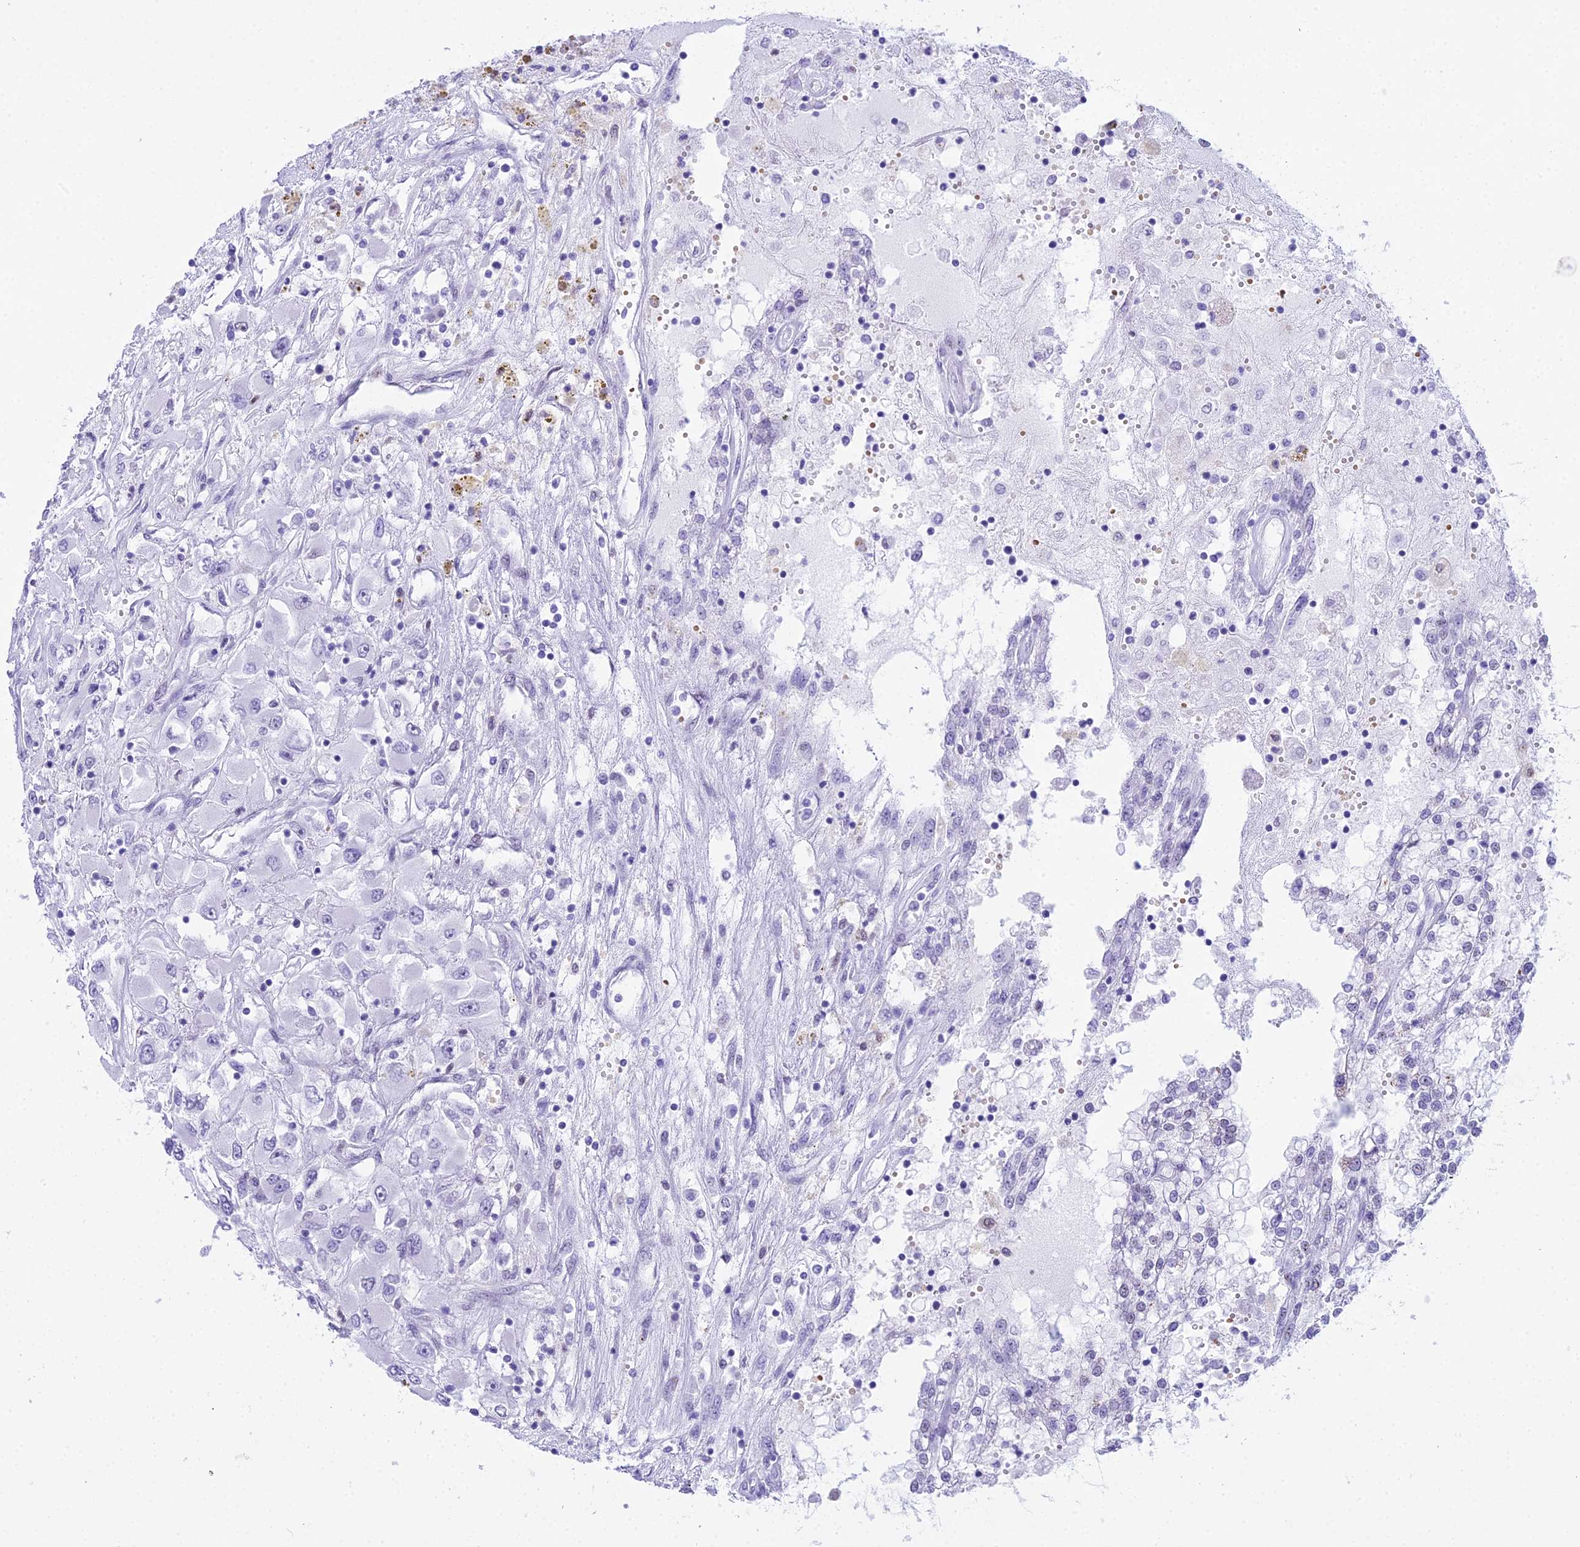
{"staining": {"intensity": "negative", "quantity": "none", "location": "none"}, "tissue": "renal cancer", "cell_type": "Tumor cells", "image_type": "cancer", "snomed": [{"axis": "morphology", "description": "Adenocarcinoma, NOS"}, {"axis": "topography", "description": "Kidney"}], "caption": "This is an immunohistochemistry image of renal cancer. There is no expression in tumor cells.", "gene": "RNPS1", "patient": {"sex": "female", "age": 52}}